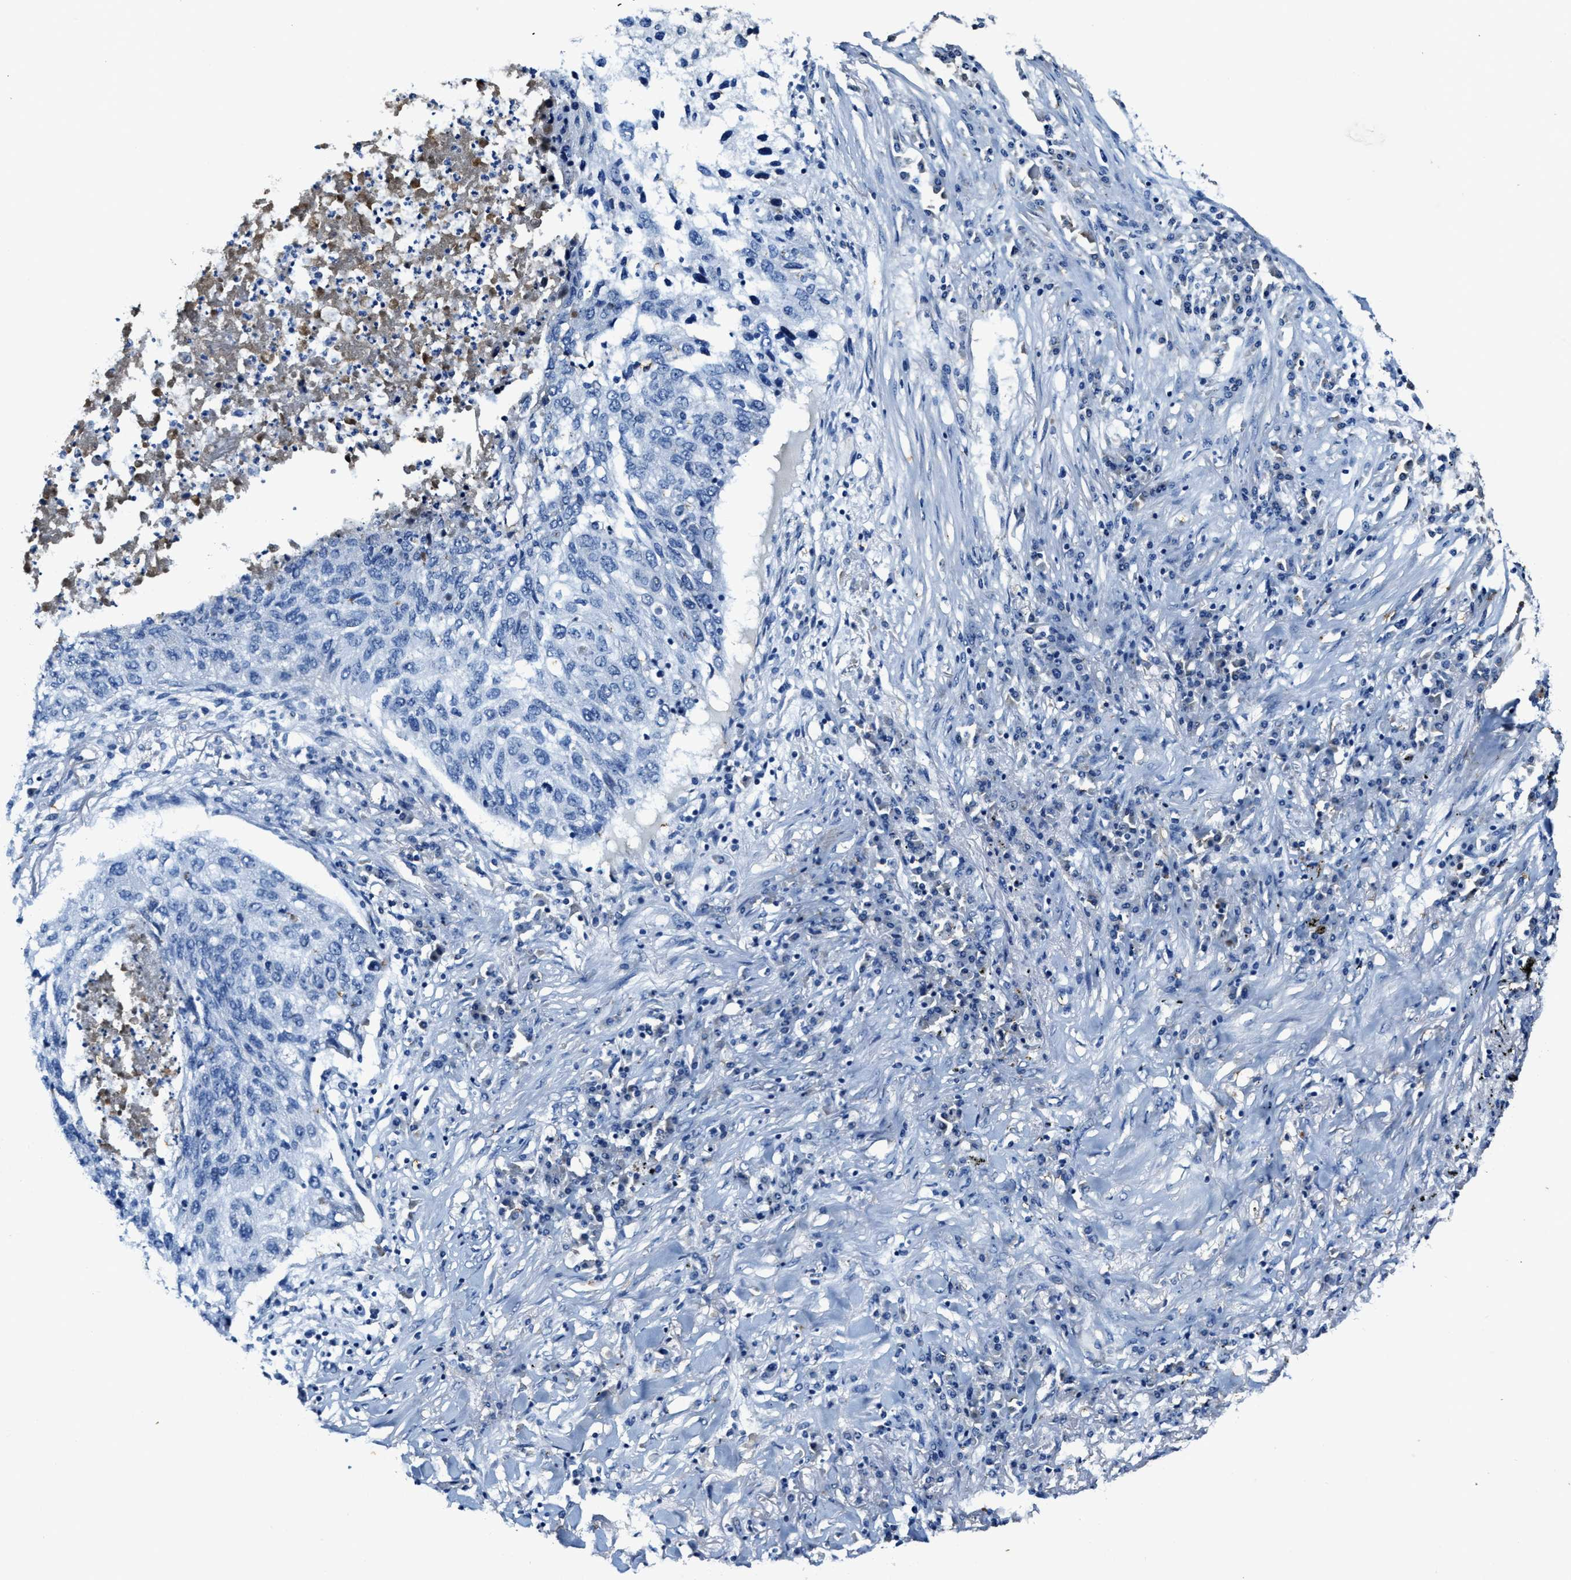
{"staining": {"intensity": "negative", "quantity": "none", "location": "none"}, "tissue": "lung cancer", "cell_type": "Tumor cells", "image_type": "cancer", "snomed": [{"axis": "morphology", "description": "Squamous cell carcinoma, NOS"}, {"axis": "topography", "description": "Lung"}], "caption": "Immunohistochemical staining of human lung cancer shows no significant staining in tumor cells.", "gene": "SLC25A25", "patient": {"sex": "female", "age": 63}}